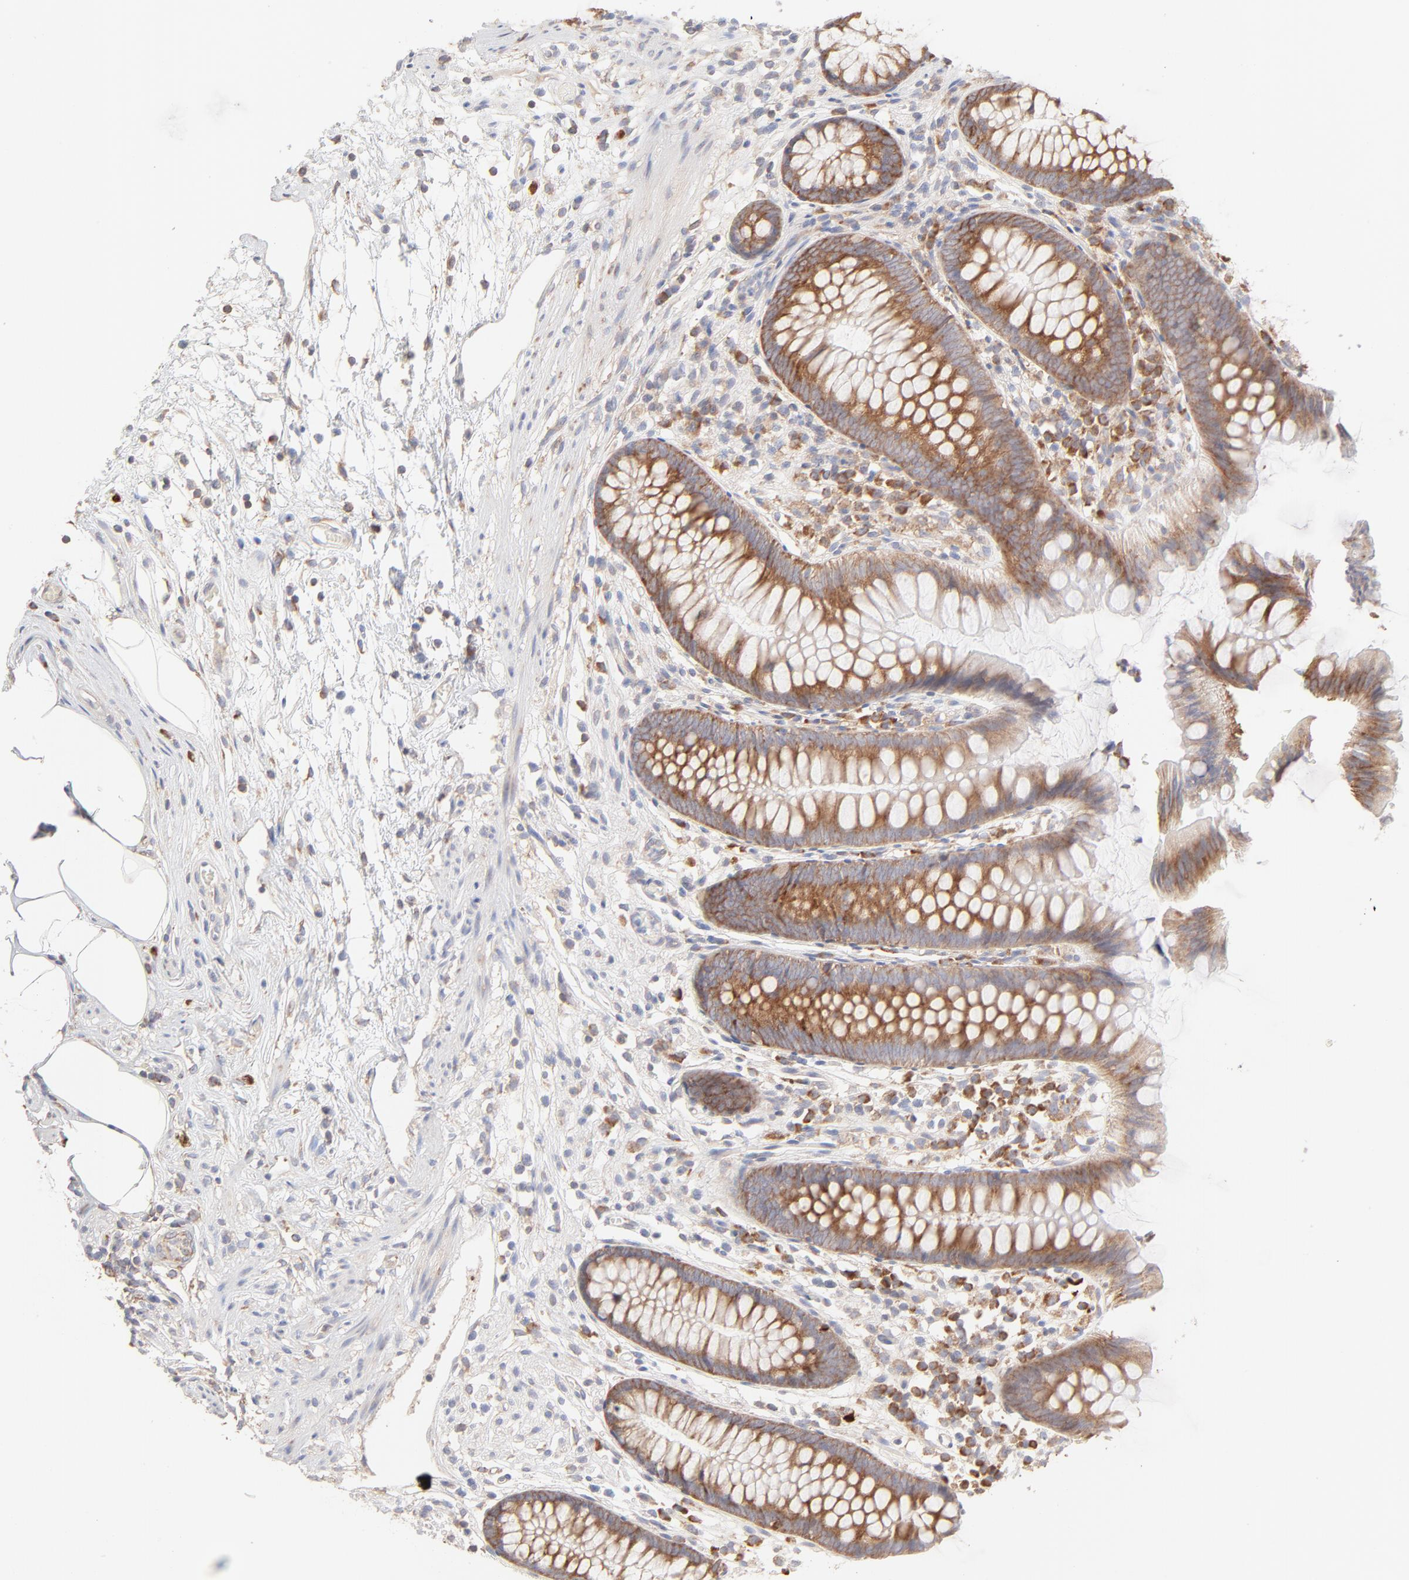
{"staining": {"intensity": "moderate", "quantity": ">75%", "location": "cytoplasmic/membranous"}, "tissue": "appendix", "cell_type": "Glandular cells", "image_type": "normal", "snomed": [{"axis": "morphology", "description": "Normal tissue, NOS"}, {"axis": "topography", "description": "Appendix"}], "caption": "Immunohistochemistry (IHC) of unremarkable appendix shows medium levels of moderate cytoplasmic/membranous expression in about >75% of glandular cells.", "gene": "RPS21", "patient": {"sex": "male", "age": 38}}